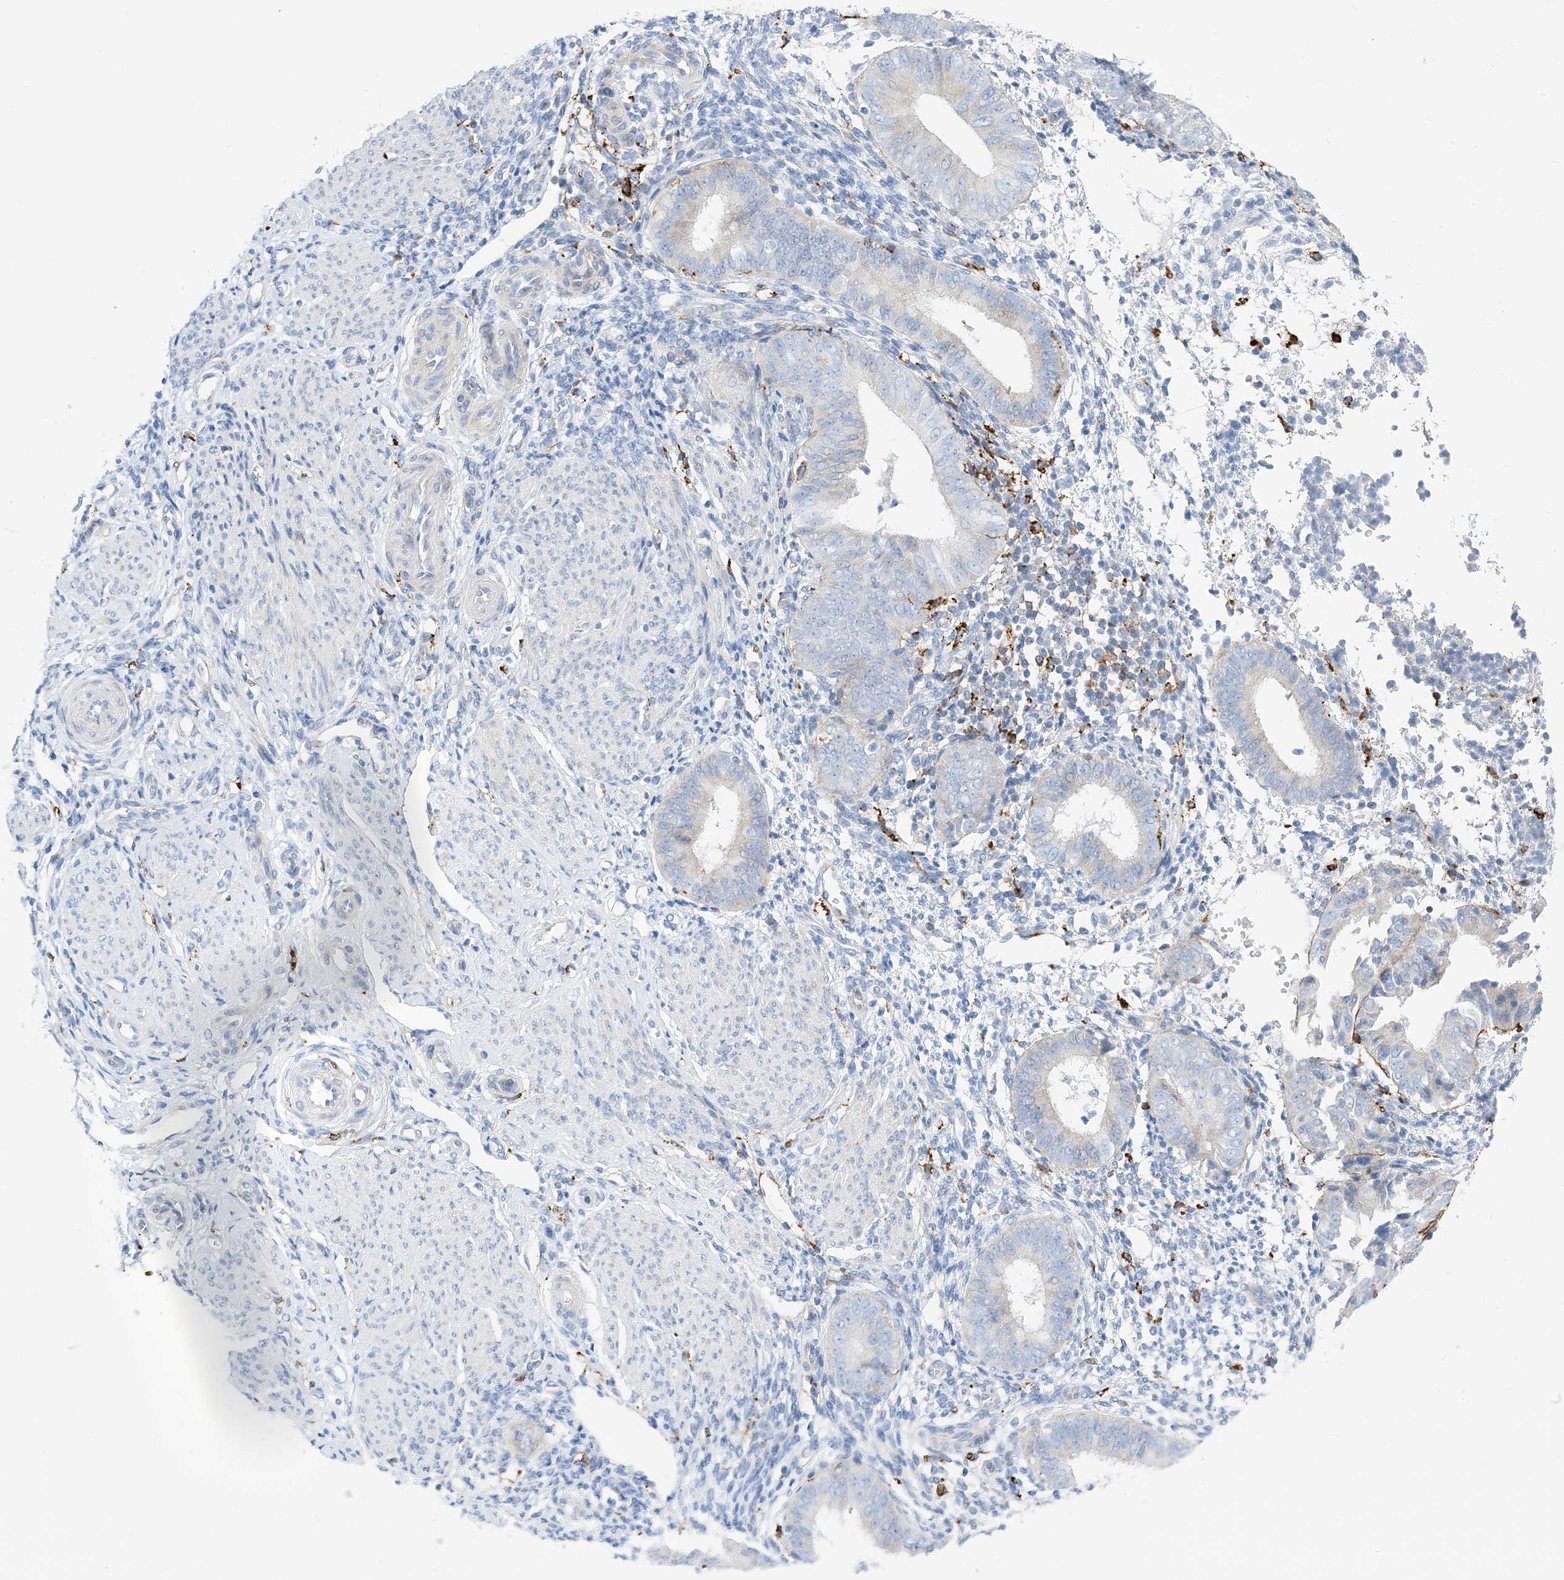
{"staining": {"intensity": "negative", "quantity": "none", "location": "none"}, "tissue": "endometrium", "cell_type": "Cells in endometrial stroma", "image_type": "normal", "snomed": [{"axis": "morphology", "description": "Normal tissue, NOS"}, {"axis": "topography", "description": "Uterus"}, {"axis": "topography", "description": "Endometrium"}], "caption": "The immunohistochemistry (IHC) photomicrograph has no significant positivity in cells in endometrial stroma of endometrium.", "gene": "DPH3", "patient": {"sex": "female", "age": 48}}